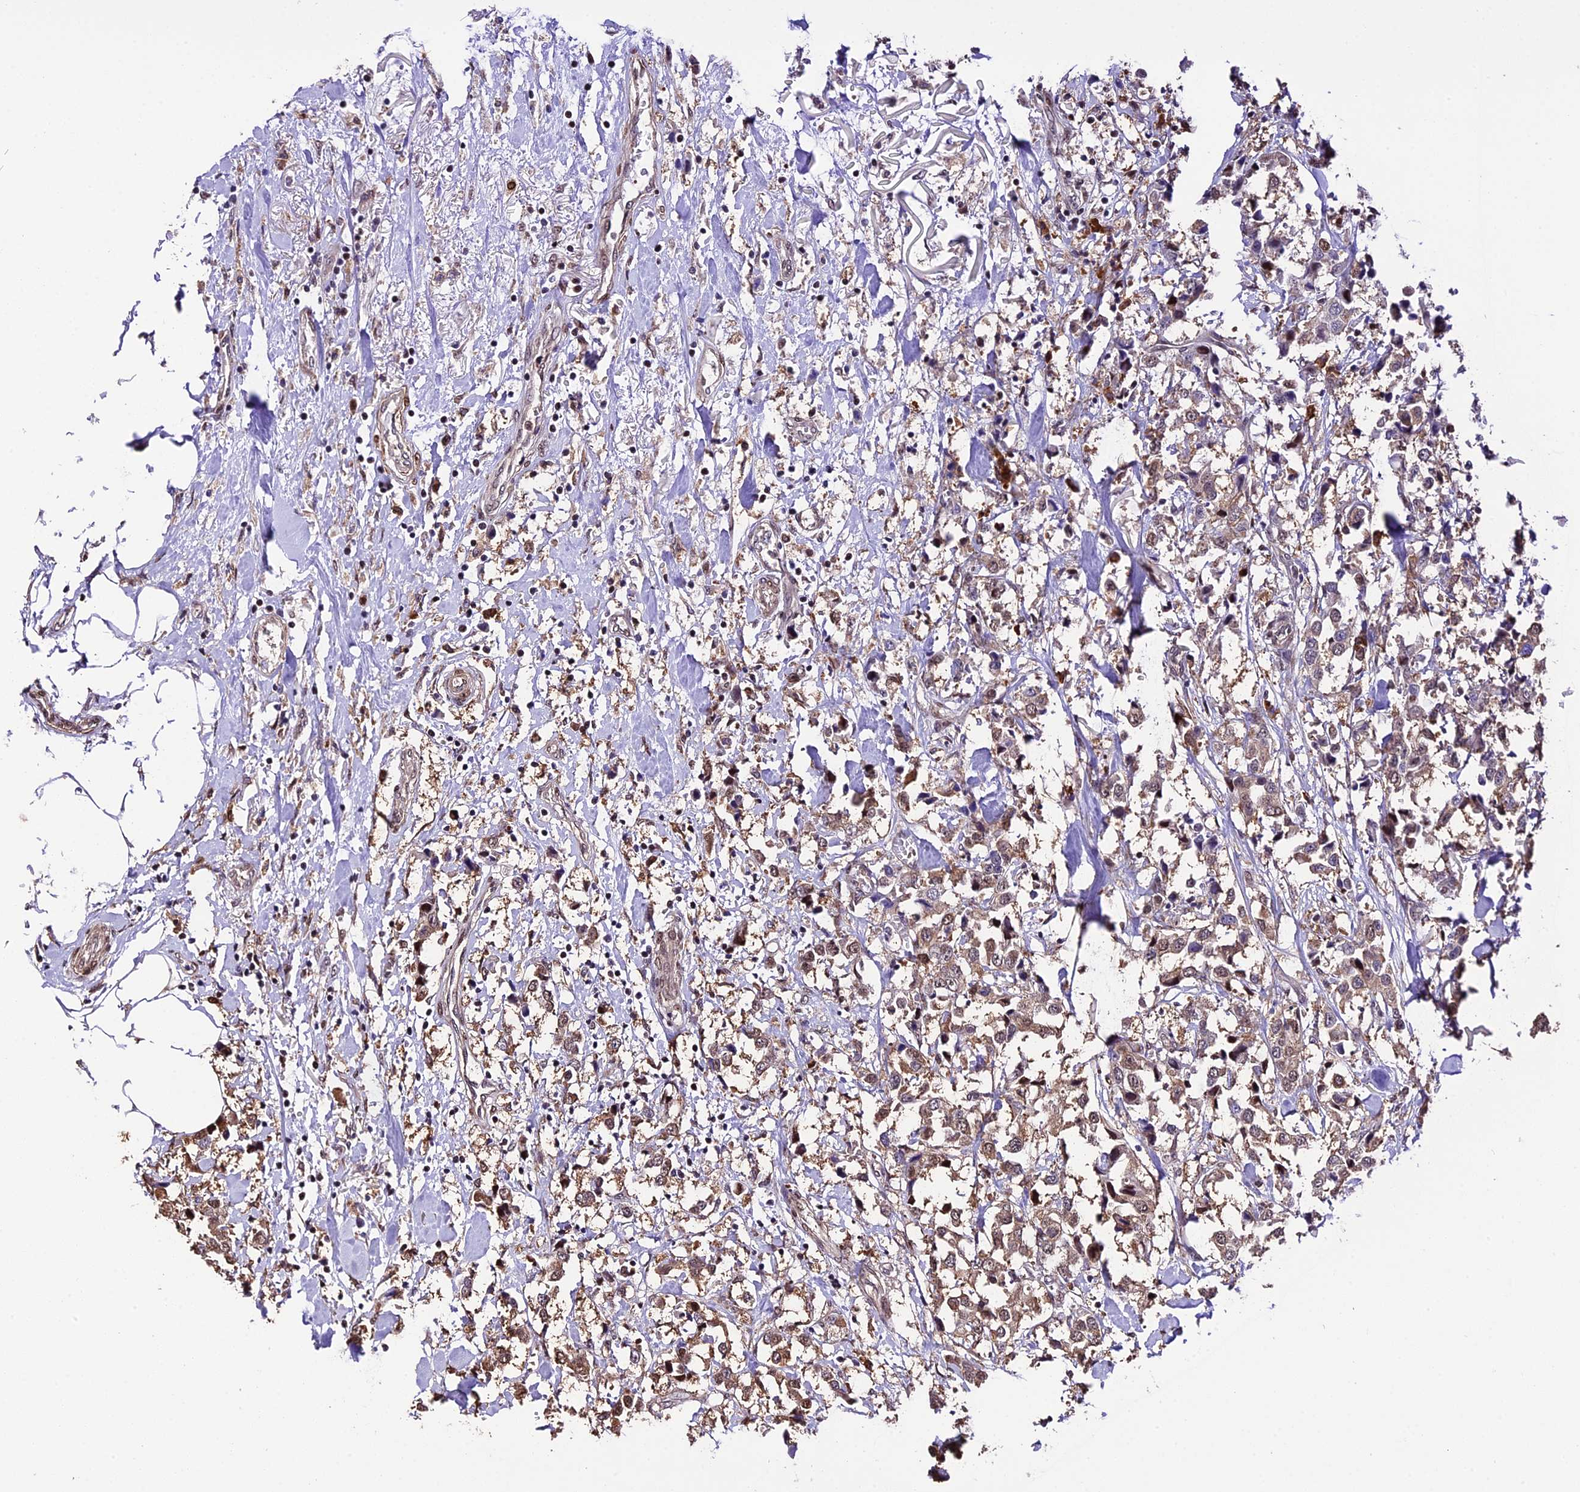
{"staining": {"intensity": "moderate", "quantity": ">75%", "location": "cytoplasmic/membranous,nuclear"}, "tissue": "breast cancer", "cell_type": "Tumor cells", "image_type": "cancer", "snomed": [{"axis": "morphology", "description": "Duct carcinoma"}, {"axis": "topography", "description": "Breast"}], "caption": "The histopathology image shows a brown stain indicating the presence of a protein in the cytoplasmic/membranous and nuclear of tumor cells in breast intraductal carcinoma. Using DAB (brown) and hematoxylin (blue) stains, captured at high magnification using brightfield microscopy.", "gene": "HERPUD1", "patient": {"sex": "female", "age": 80}}